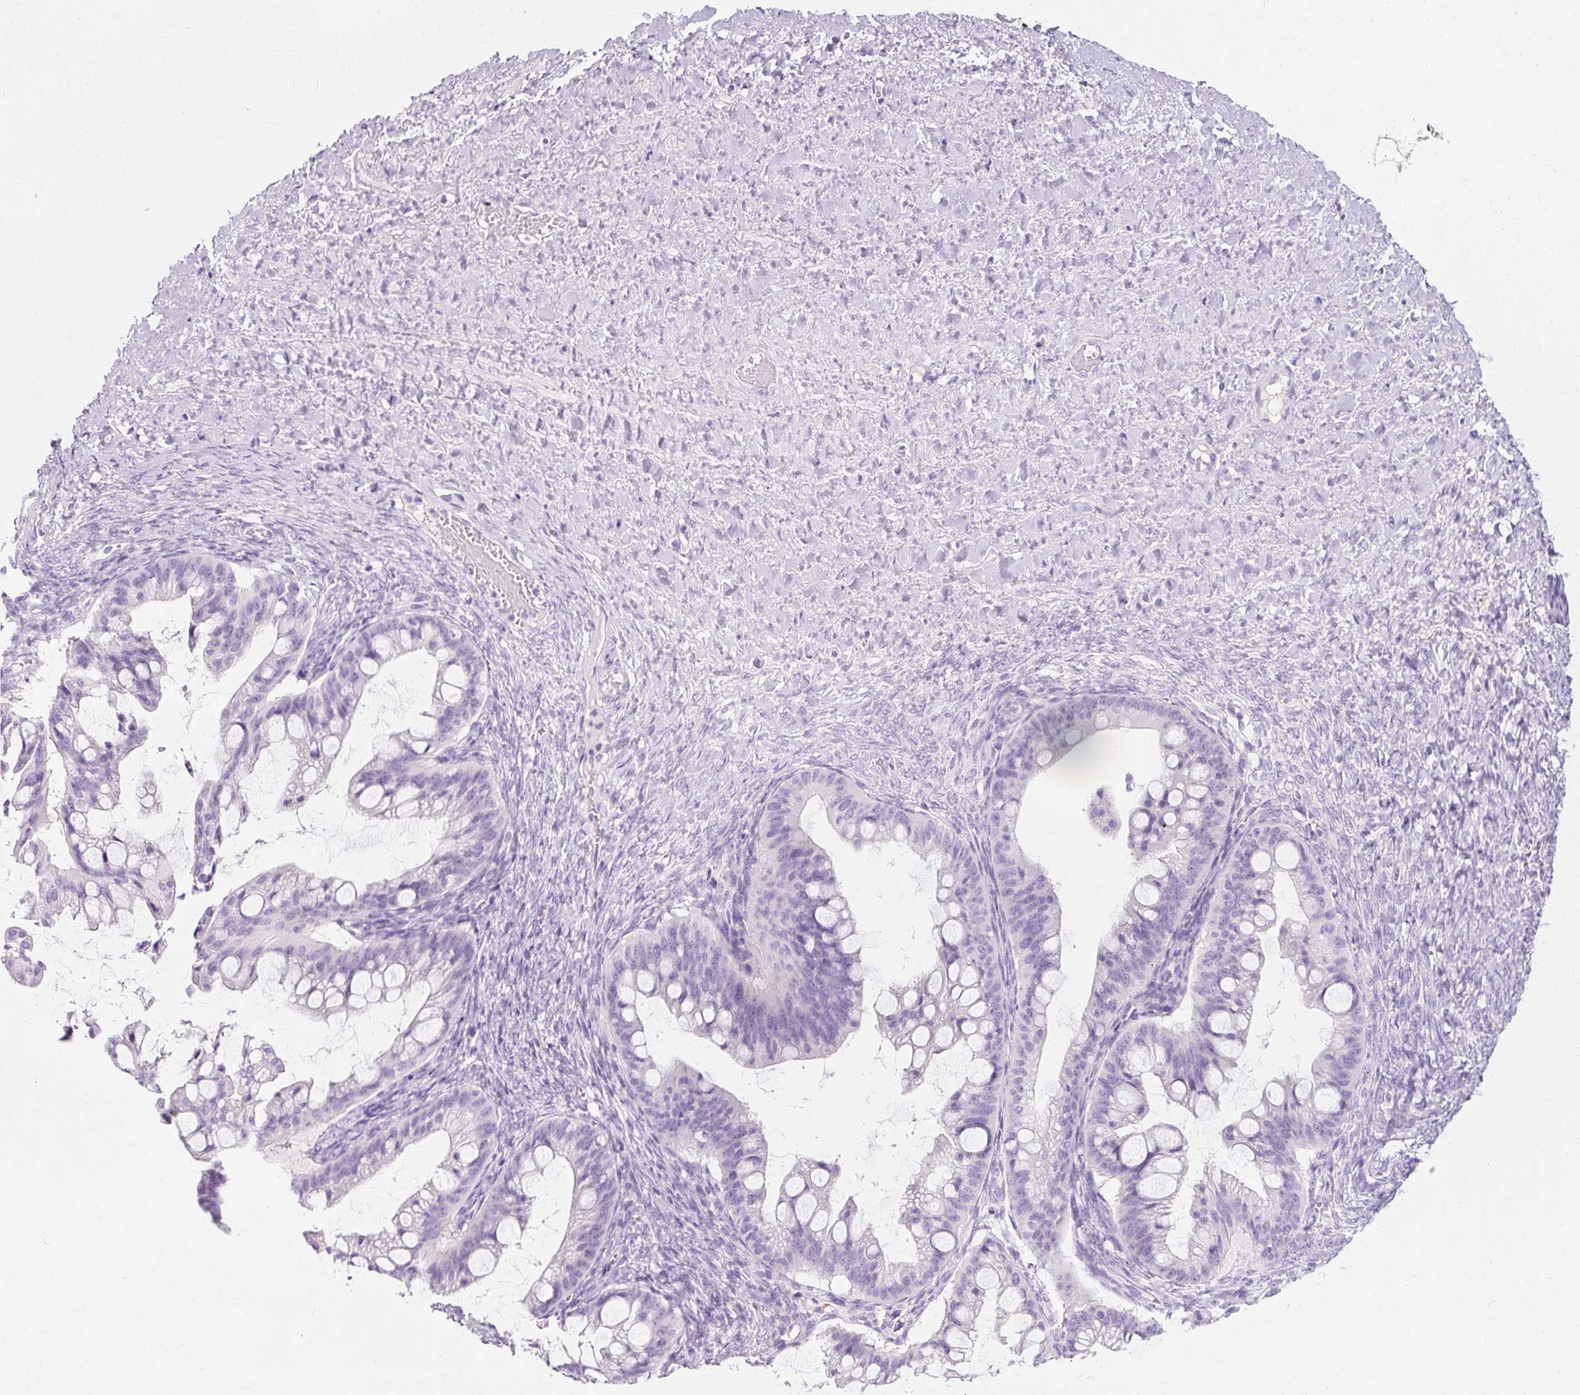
{"staining": {"intensity": "negative", "quantity": "none", "location": "none"}, "tissue": "ovarian cancer", "cell_type": "Tumor cells", "image_type": "cancer", "snomed": [{"axis": "morphology", "description": "Cystadenocarcinoma, mucinous, NOS"}, {"axis": "topography", "description": "Ovary"}], "caption": "Protein analysis of mucinous cystadenocarcinoma (ovarian) shows no significant staining in tumor cells.", "gene": "CLDN25", "patient": {"sex": "female", "age": 73}}